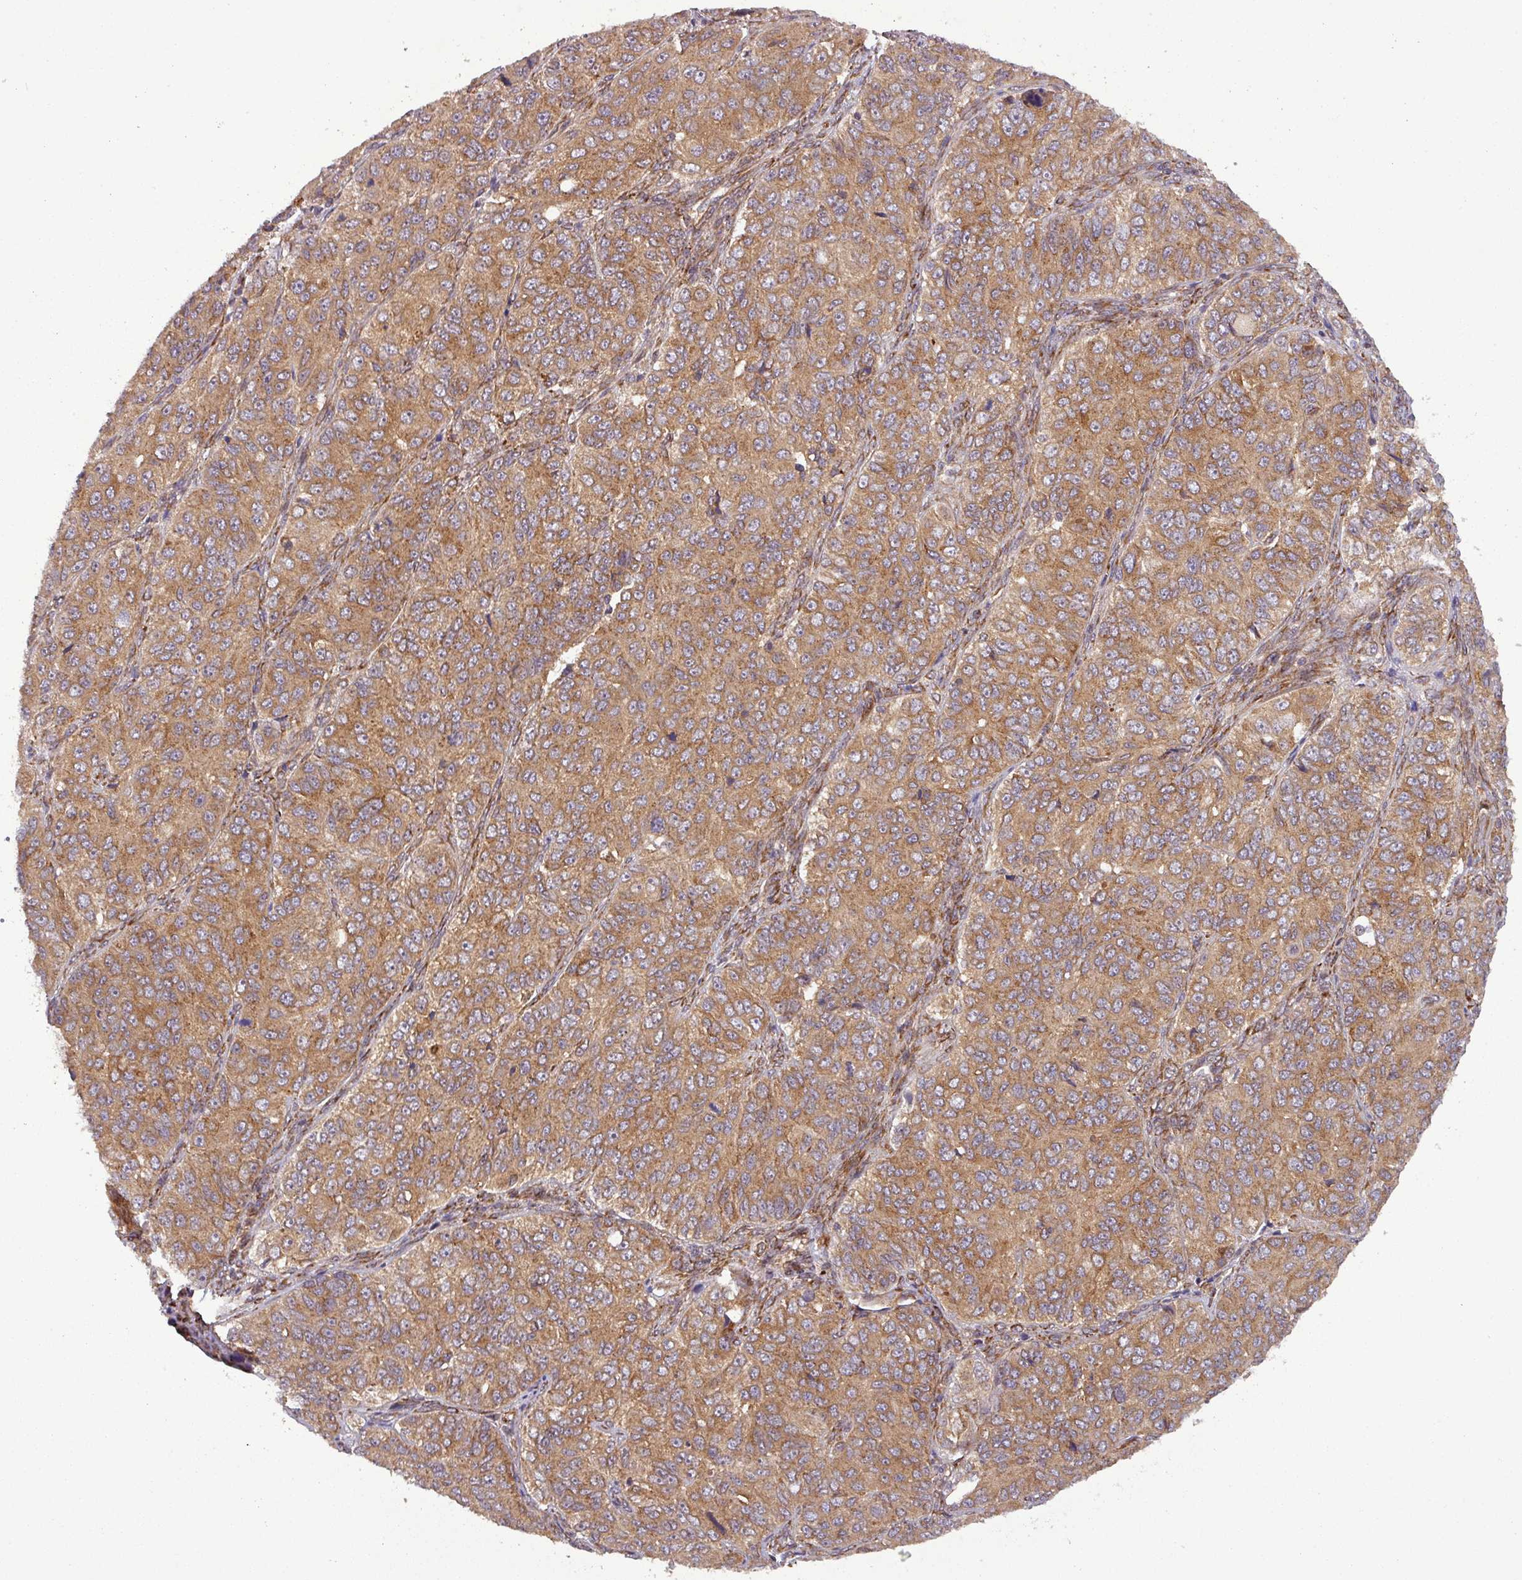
{"staining": {"intensity": "moderate", "quantity": ">75%", "location": "cytoplasmic/membranous"}, "tissue": "ovarian cancer", "cell_type": "Tumor cells", "image_type": "cancer", "snomed": [{"axis": "morphology", "description": "Carcinoma, endometroid"}, {"axis": "topography", "description": "Ovary"}], "caption": "The micrograph demonstrates immunohistochemical staining of endometroid carcinoma (ovarian). There is moderate cytoplasmic/membranous positivity is identified in about >75% of tumor cells.", "gene": "ART1", "patient": {"sex": "female", "age": 51}}